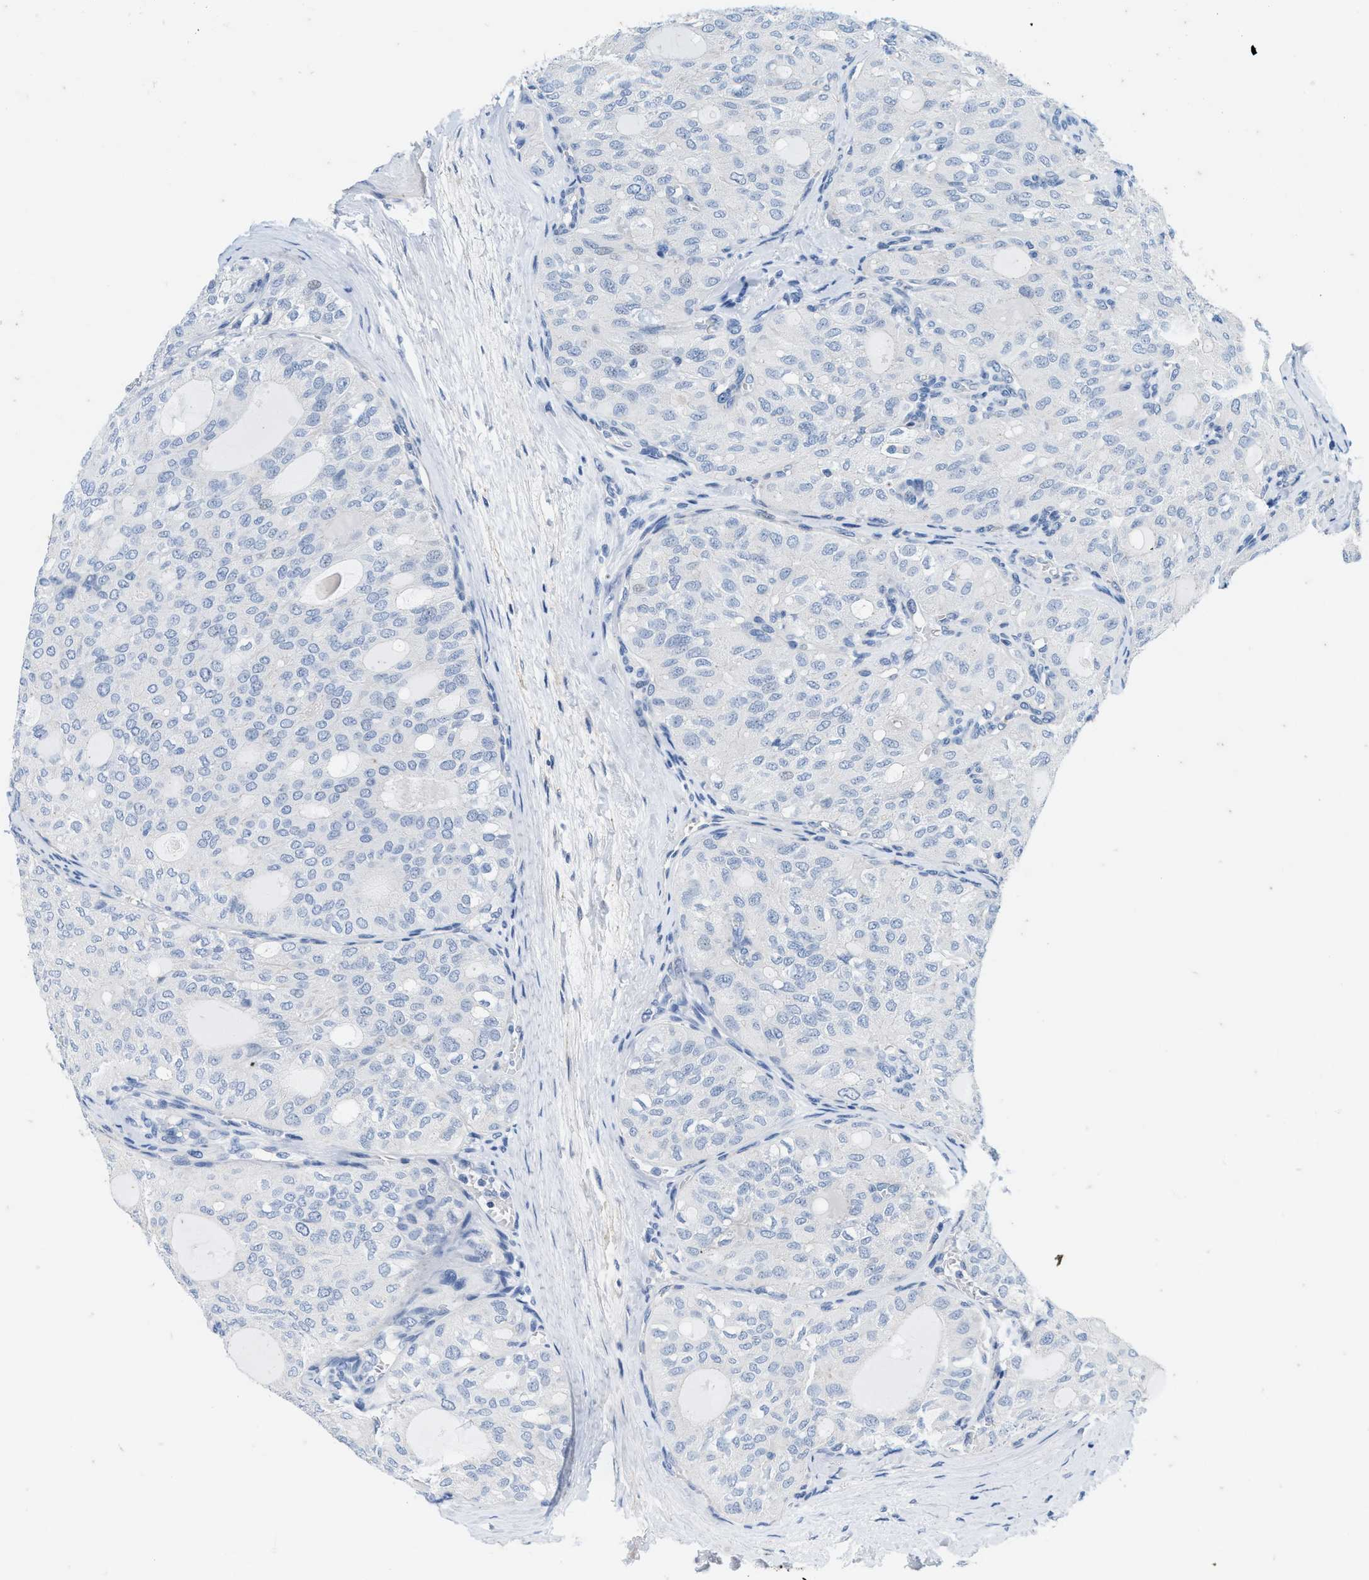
{"staining": {"intensity": "negative", "quantity": "none", "location": "none"}, "tissue": "thyroid cancer", "cell_type": "Tumor cells", "image_type": "cancer", "snomed": [{"axis": "morphology", "description": "Follicular adenoma carcinoma, NOS"}, {"axis": "topography", "description": "Thyroid gland"}], "caption": "Photomicrograph shows no significant protein staining in tumor cells of thyroid cancer (follicular adenoma carcinoma). (Brightfield microscopy of DAB IHC at high magnification).", "gene": "ABCB11", "patient": {"sex": "male", "age": 75}}